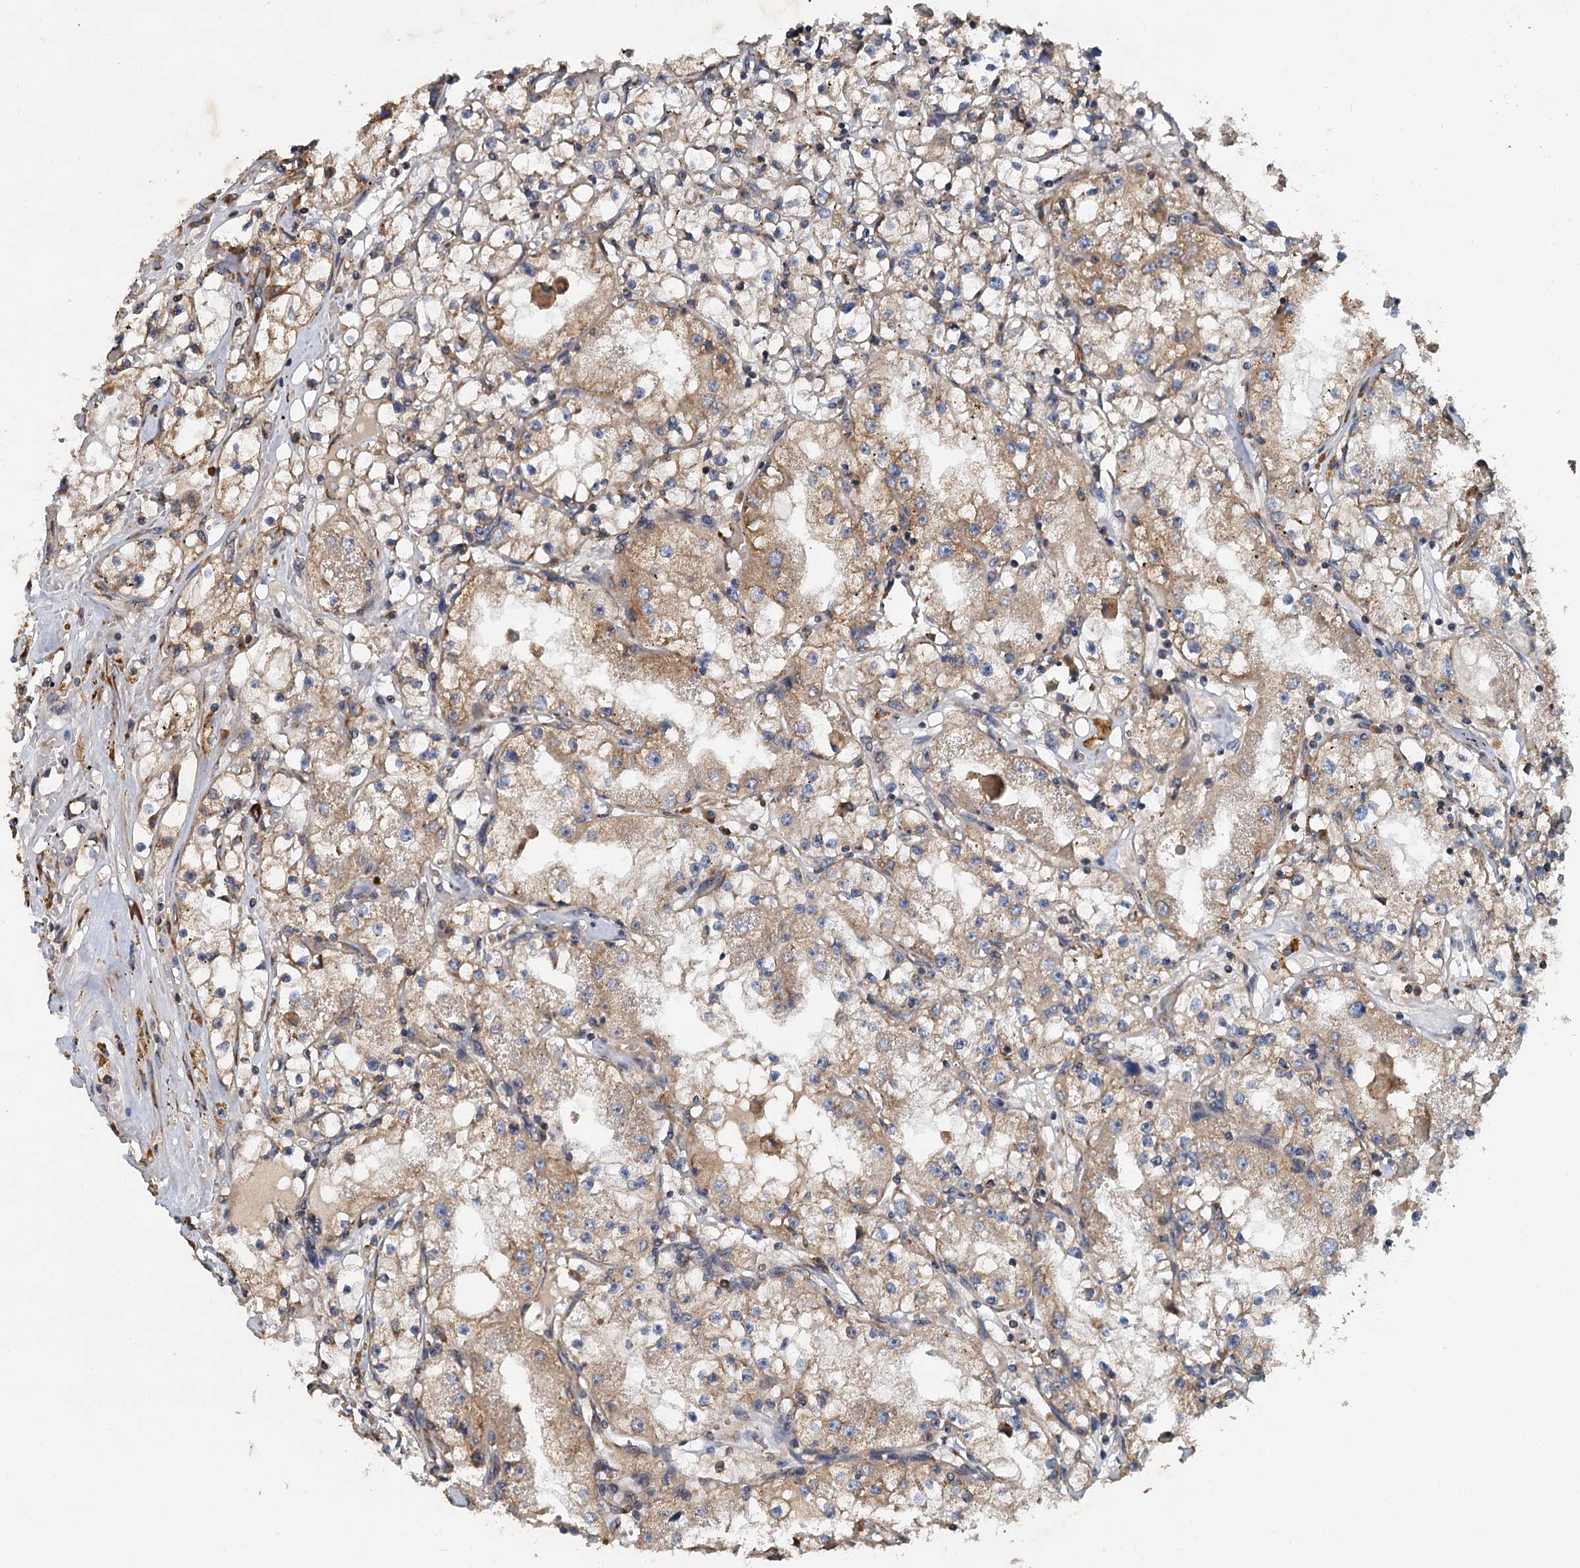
{"staining": {"intensity": "moderate", "quantity": "25%-75%", "location": "cytoplasmic/membranous"}, "tissue": "renal cancer", "cell_type": "Tumor cells", "image_type": "cancer", "snomed": [{"axis": "morphology", "description": "Adenocarcinoma, NOS"}, {"axis": "topography", "description": "Kidney"}], "caption": "Immunohistochemical staining of human adenocarcinoma (renal) demonstrates medium levels of moderate cytoplasmic/membranous expression in approximately 25%-75% of tumor cells.", "gene": "LINS1", "patient": {"sex": "male", "age": 56}}